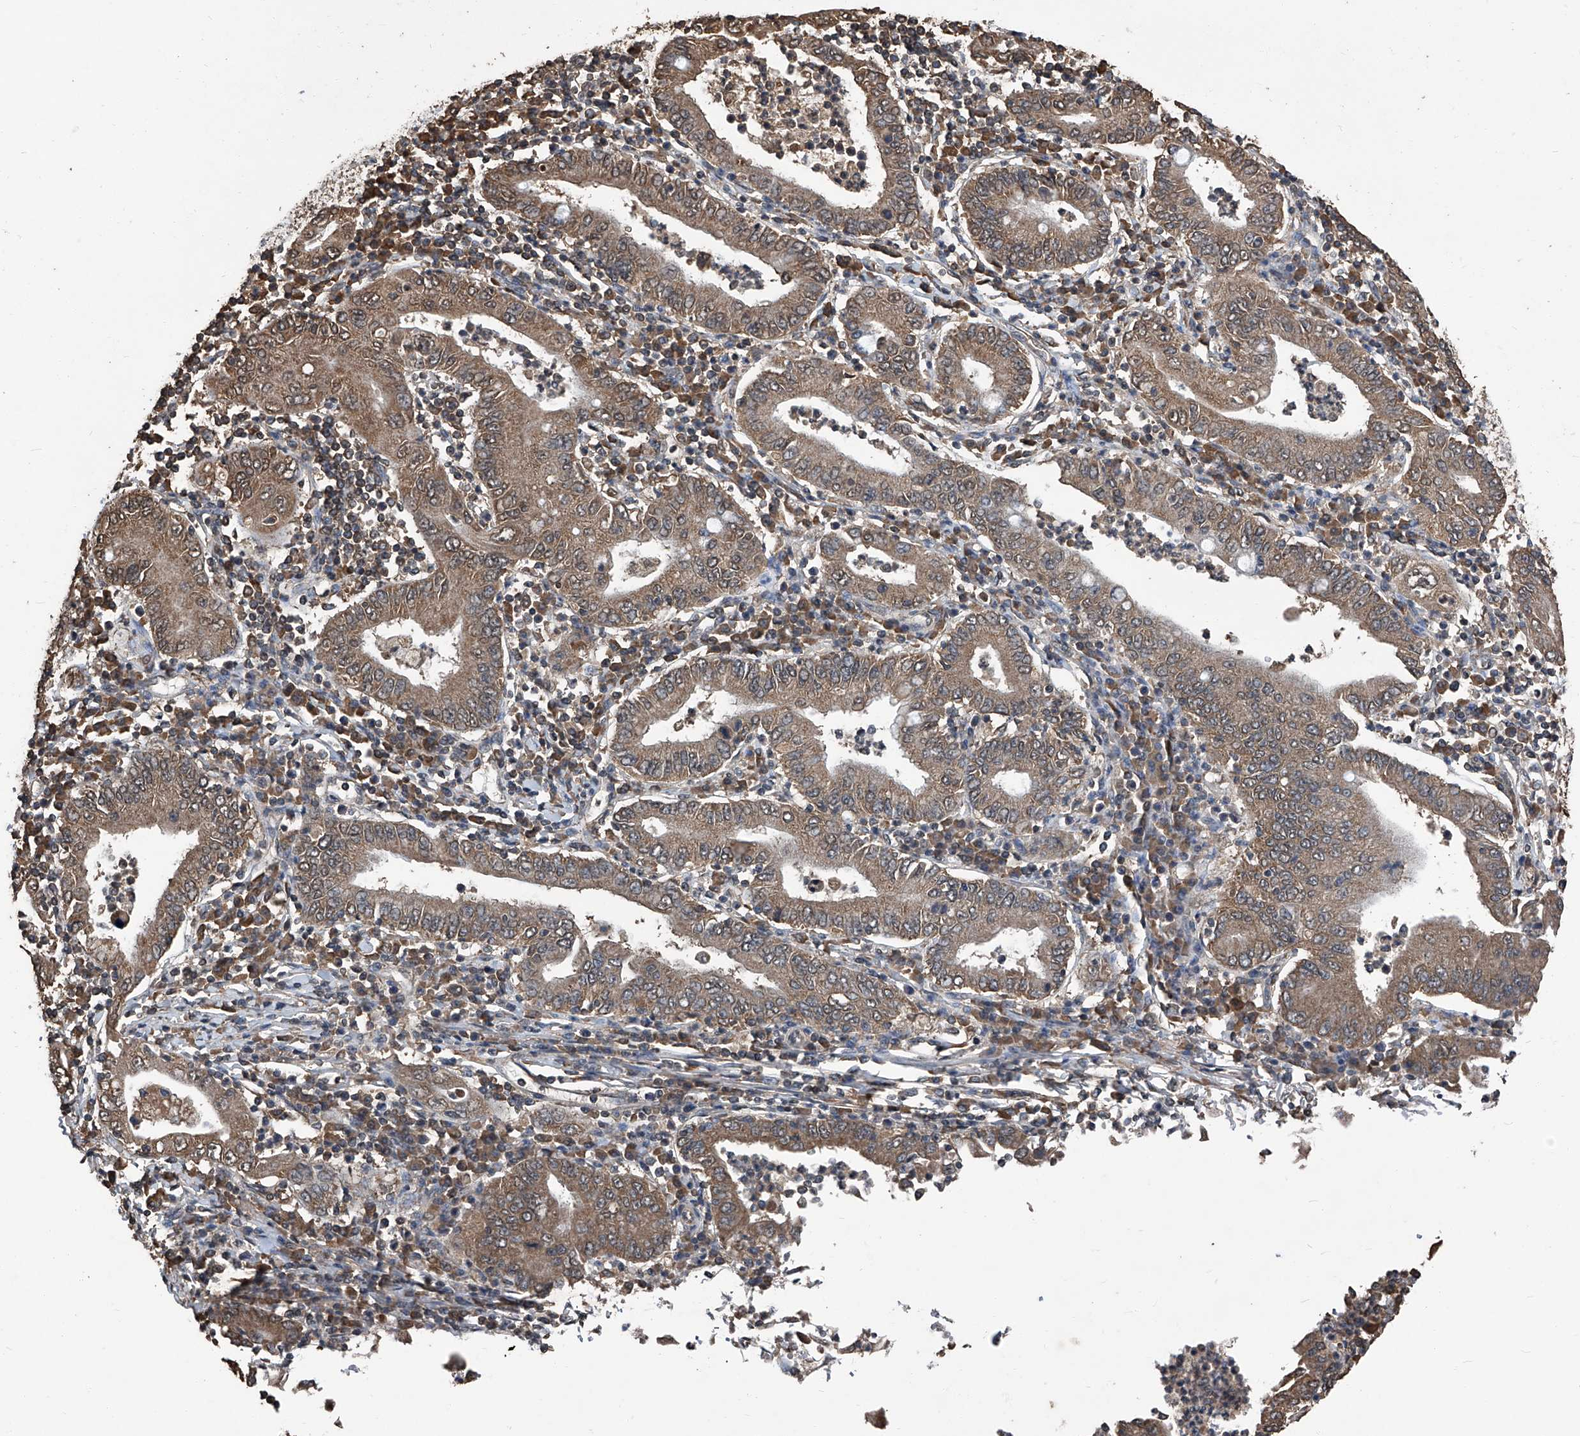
{"staining": {"intensity": "moderate", "quantity": ">75%", "location": "cytoplasmic/membranous"}, "tissue": "stomach cancer", "cell_type": "Tumor cells", "image_type": "cancer", "snomed": [{"axis": "morphology", "description": "Normal tissue, NOS"}, {"axis": "morphology", "description": "Adenocarcinoma, NOS"}, {"axis": "topography", "description": "Esophagus"}, {"axis": "topography", "description": "Stomach, upper"}, {"axis": "topography", "description": "Peripheral nerve tissue"}], "caption": "A micrograph showing moderate cytoplasmic/membranous staining in approximately >75% of tumor cells in stomach cancer, as visualized by brown immunohistochemical staining.", "gene": "STARD7", "patient": {"sex": "male", "age": 62}}